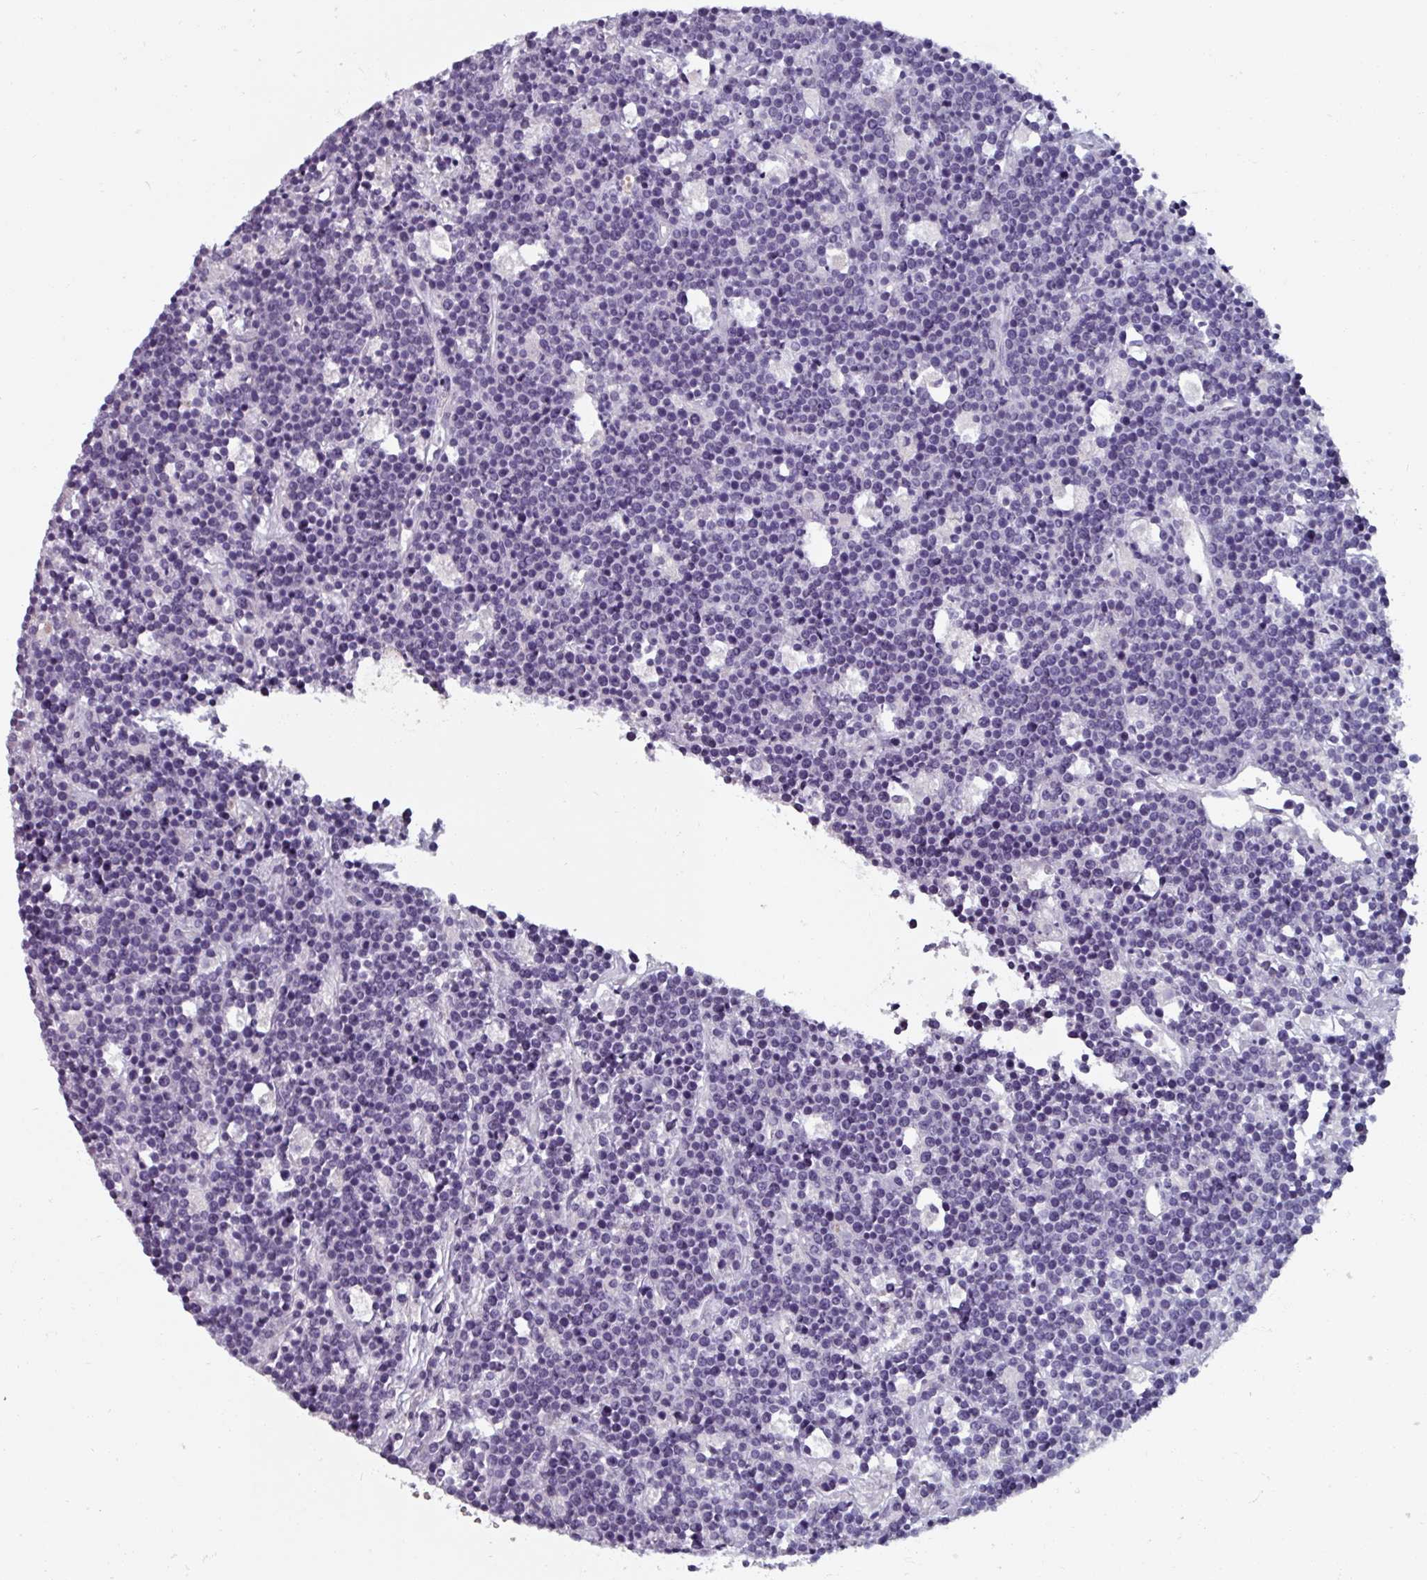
{"staining": {"intensity": "negative", "quantity": "none", "location": "none"}, "tissue": "lymphoma", "cell_type": "Tumor cells", "image_type": "cancer", "snomed": [{"axis": "morphology", "description": "Malignant lymphoma, non-Hodgkin's type, High grade"}, {"axis": "topography", "description": "Ovary"}], "caption": "A high-resolution photomicrograph shows immunohistochemistry (IHC) staining of lymphoma, which exhibits no significant positivity in tumor cells.", "gene": "SMIM11", "patient": {"sex": "female", "age": 56}}